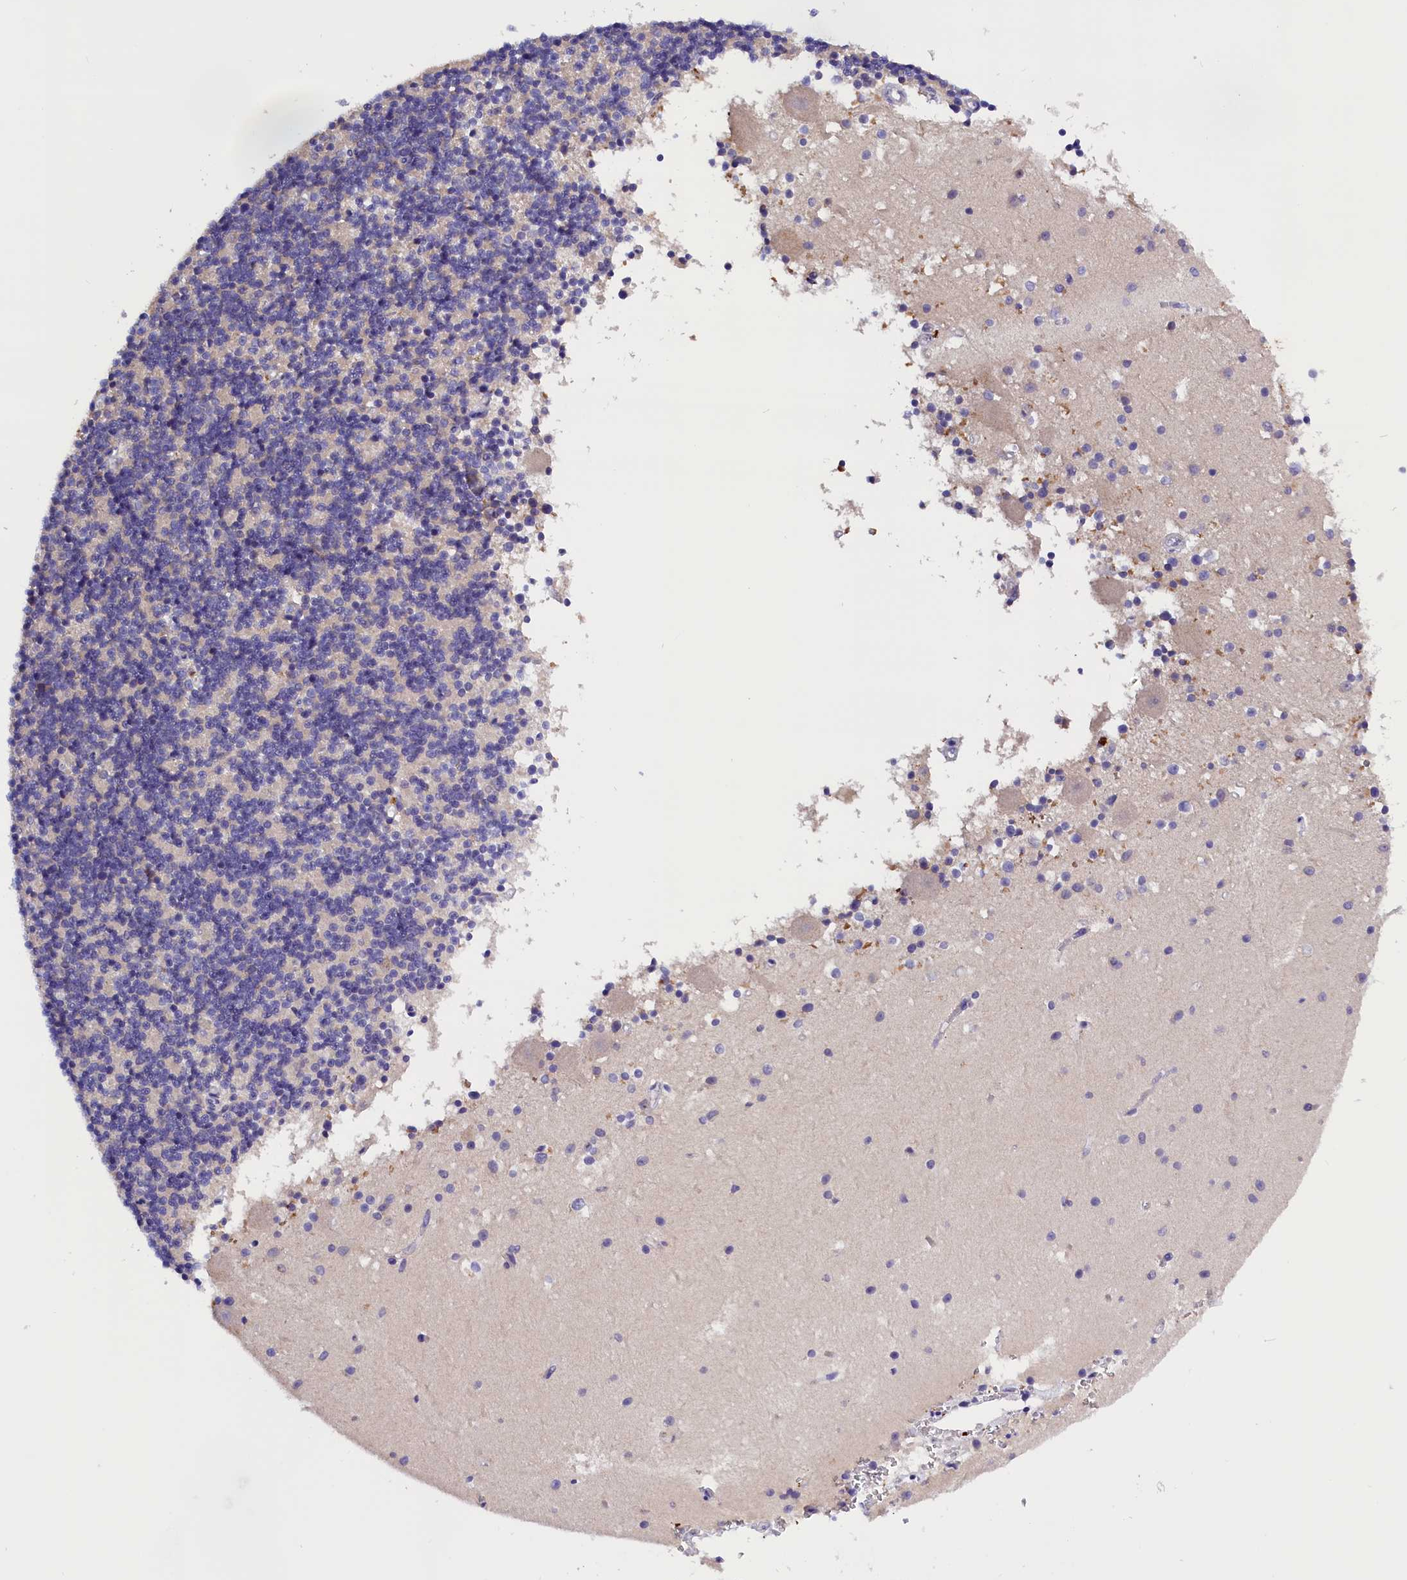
{"staining": {"intensity": "negative", "quantity": "none", "location": "none"}, "tissue": "cerebellum", "cell_type": "Cells in granular layer", "image_type": "normal", "snomed": [{"axis": "morphology", "description": "Normal tissue, NOS"}, {"axis": "topography", "description": "Cerebellum"}], "caption": "IHC of normal human cerebellum displays no expression in cells in granular layer. The staining was performed using DAB (3,3'-diaminobenzidine) to visualize the protein expression in brown, while the nuclei were stained in blue with hematoxylin (Magnification: 20x).", "gene": "BTBD9", "patient": {"sex": "male", "age": 54}}